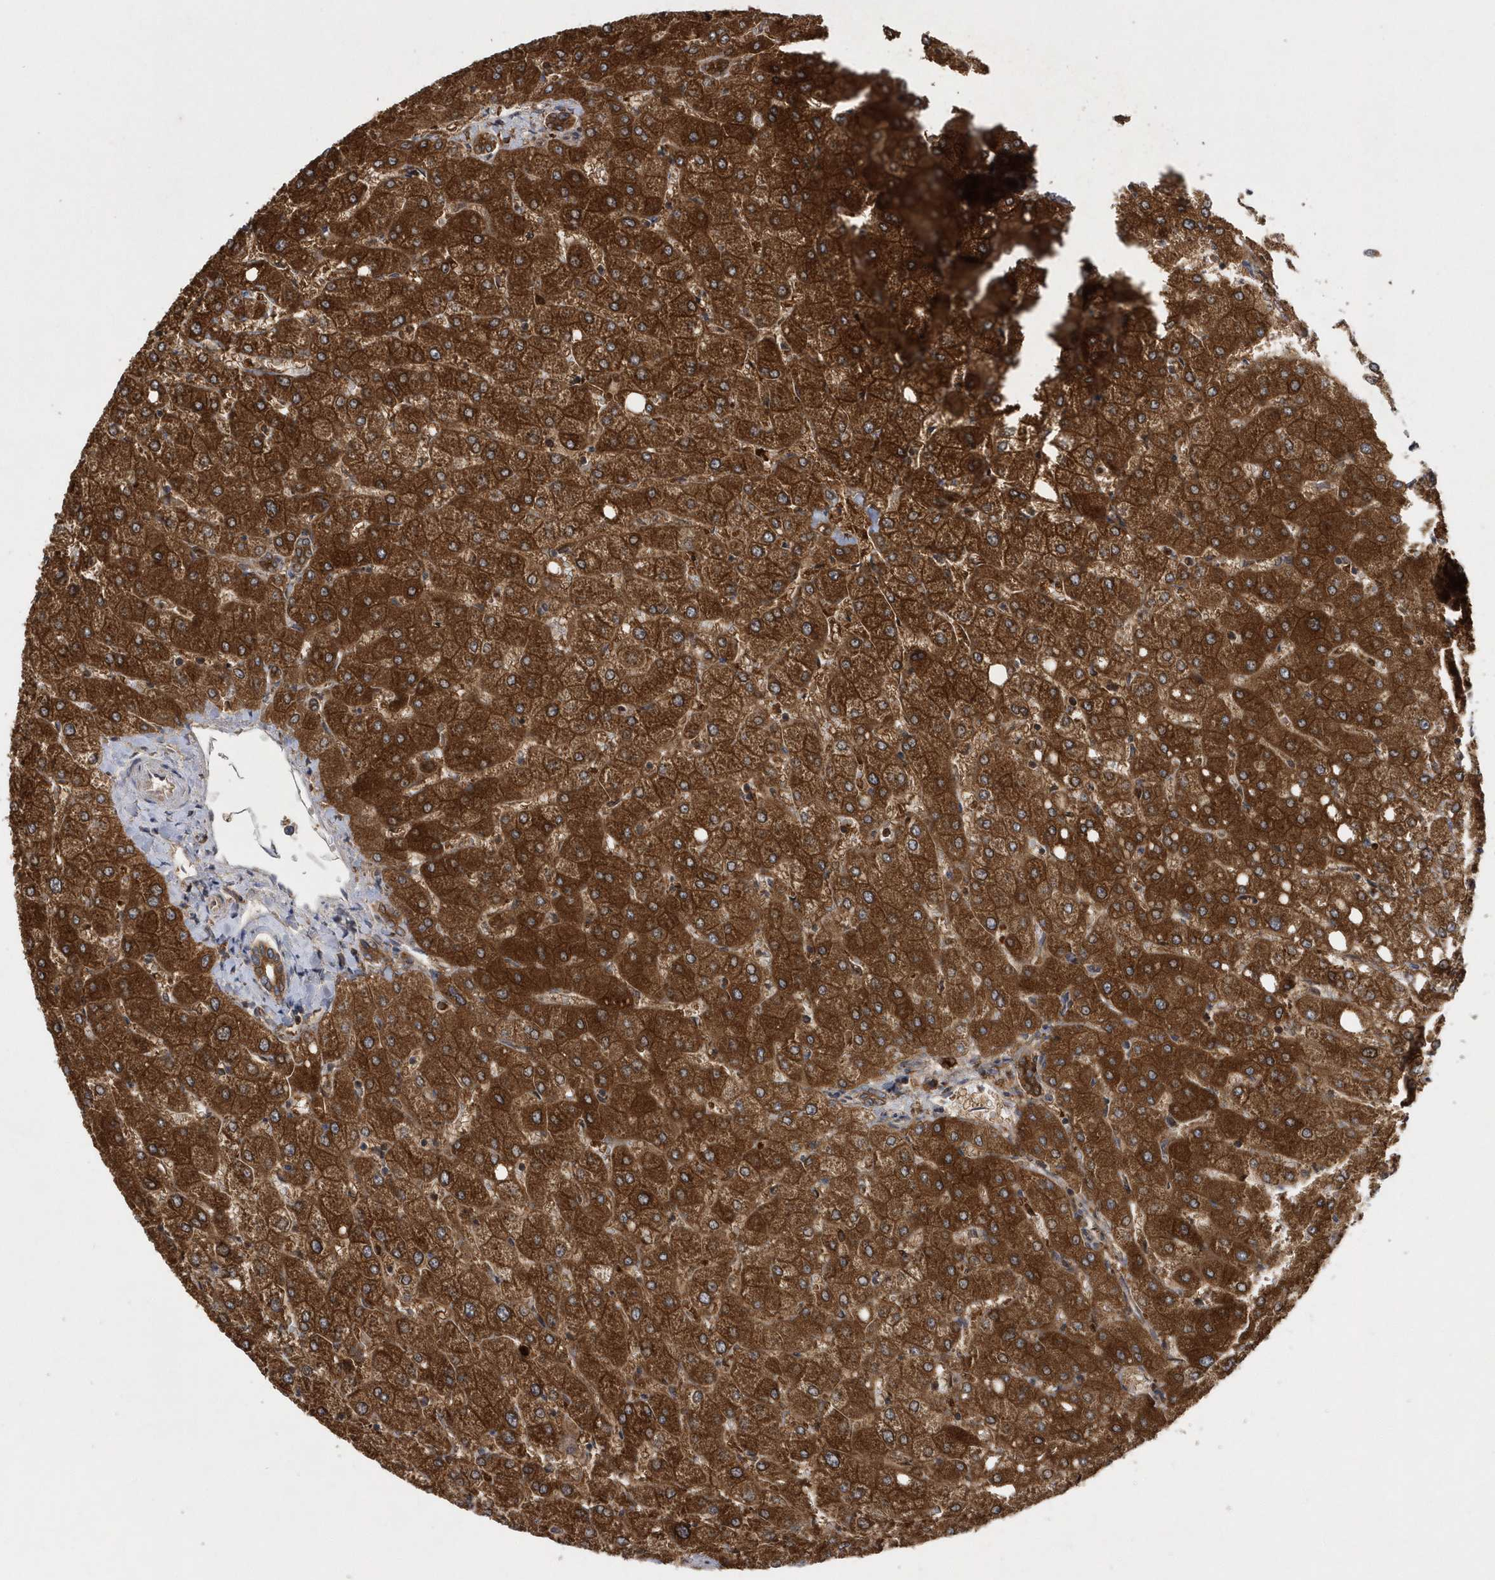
{"staining": {"intensity": "moderate", "quantity": ">75%", "location": "cytoplasmic/membranous"}, "tissue": "liver", "cell_type": "Cholangiocytes", "image_type": "normal", "snomed": [{"axis": "morphology", "description": "Normal tissue, NOS"}, {"axis": "topography", "description": "Liver"}], "caption": "Cholangiocytes demonstrate medium levels of moderate cytoplasmic/membranous expression in about >75% of cells in unremarkable liver. (IHC, brightfield microscopy, high magnification).", "gene": "PAICS", "patient": {"sex": "female", "age": 54}}